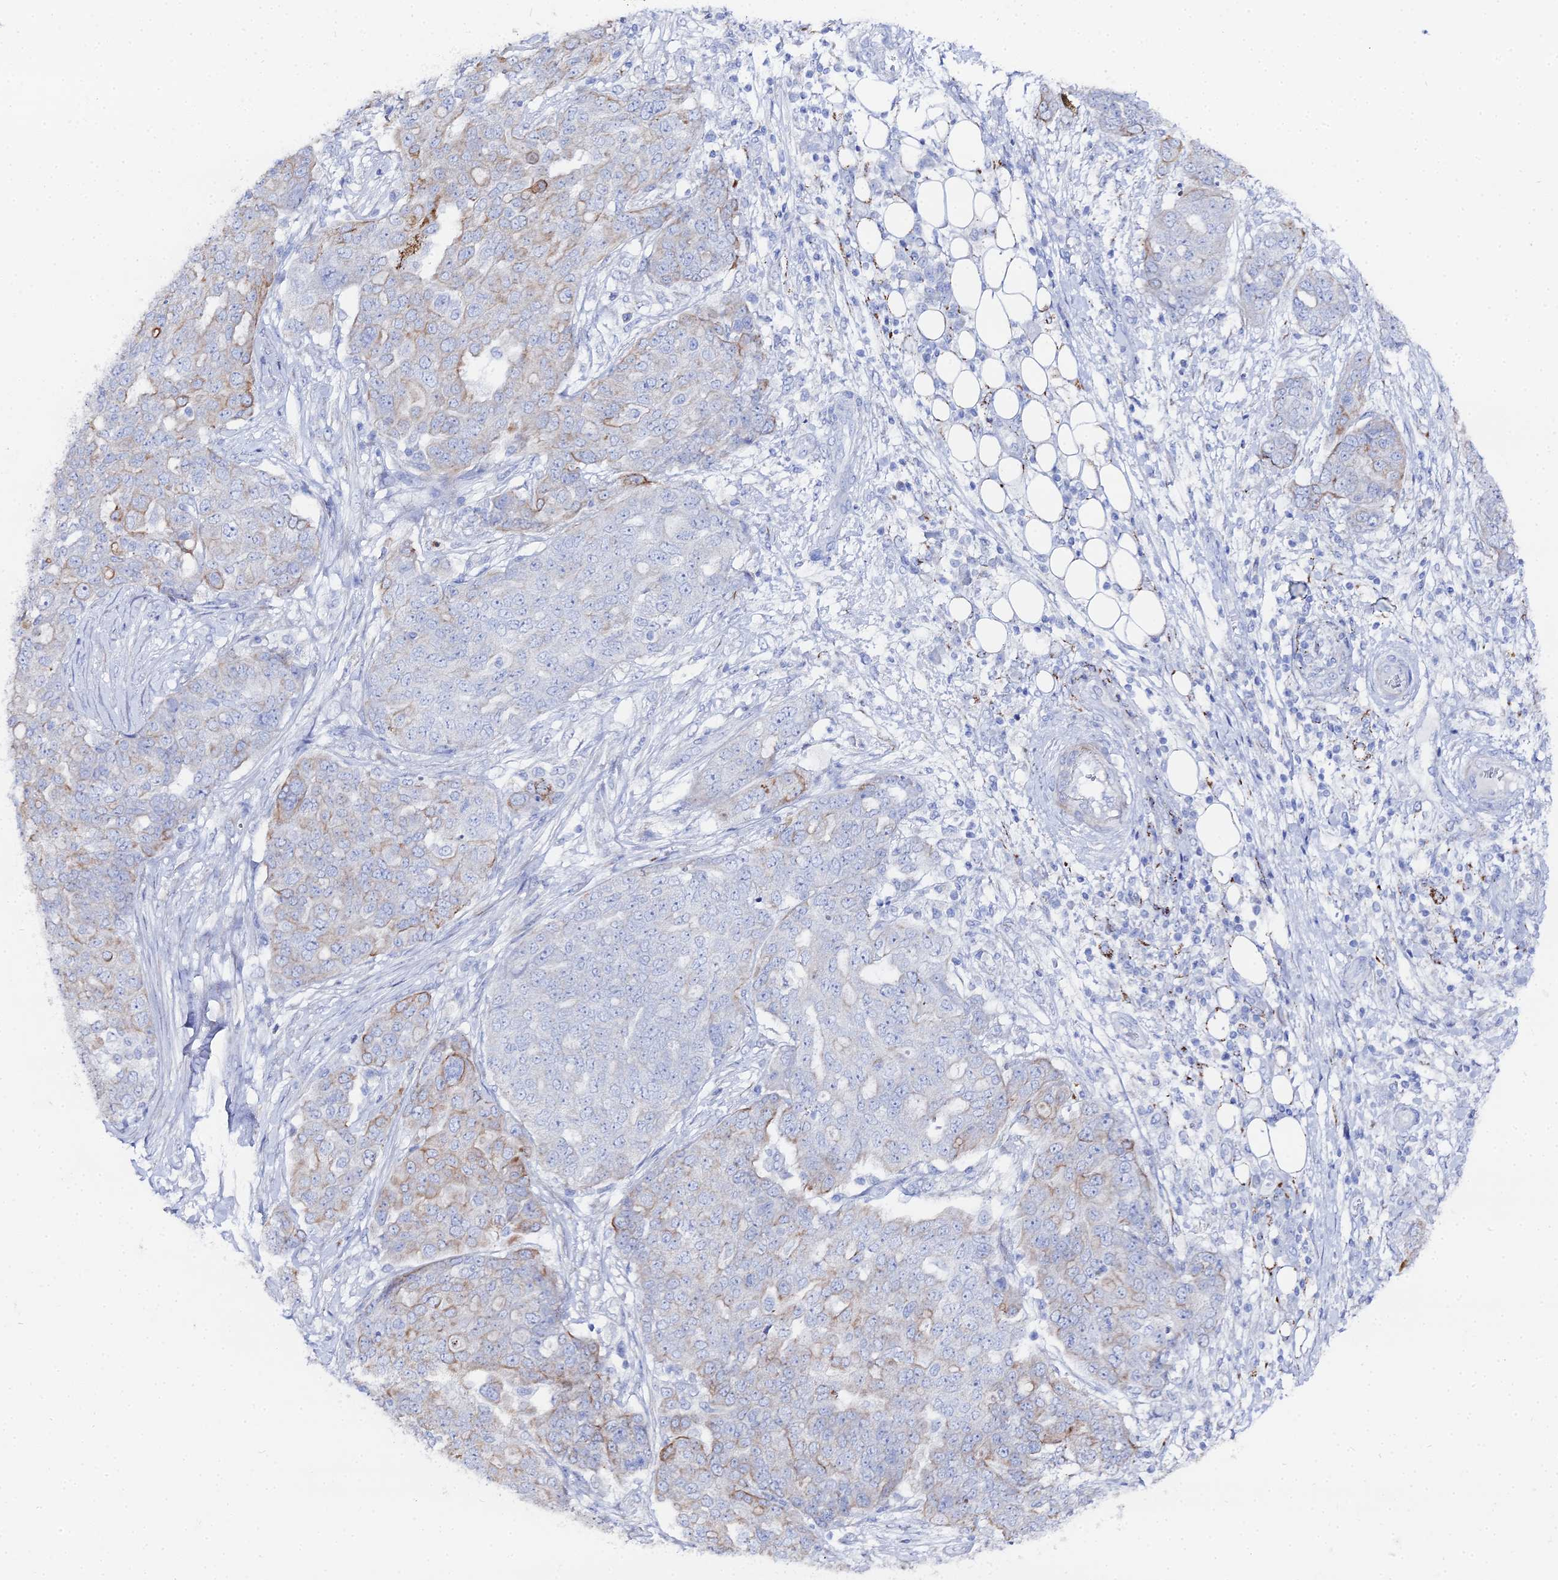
{"staining": {"intensity": "moderate", "quantity": "<25%", "location": "cytoplasmic/membranous"}, "tissue": "ovarian cancer", "cell_type": "Tumor cells", "image_type": "cancer", "snomed": [{"axis": "morphology", "description": "Cystadenocarcinoma, serous, NOS"}, {"axis": "topography", "description": "Soft tissue"}, {"axis": "topography", "description": "Ovary"}], "caption": "A histopathology image showing moderate cytoplasmic/membranous staining in about <25% of tumor cells in ovarian serous cystadenocarcinoma, as visualized by brown immunohistochemical staining.", "gene": "DHX34", "patient": {"sex": "female", "age": 57}}